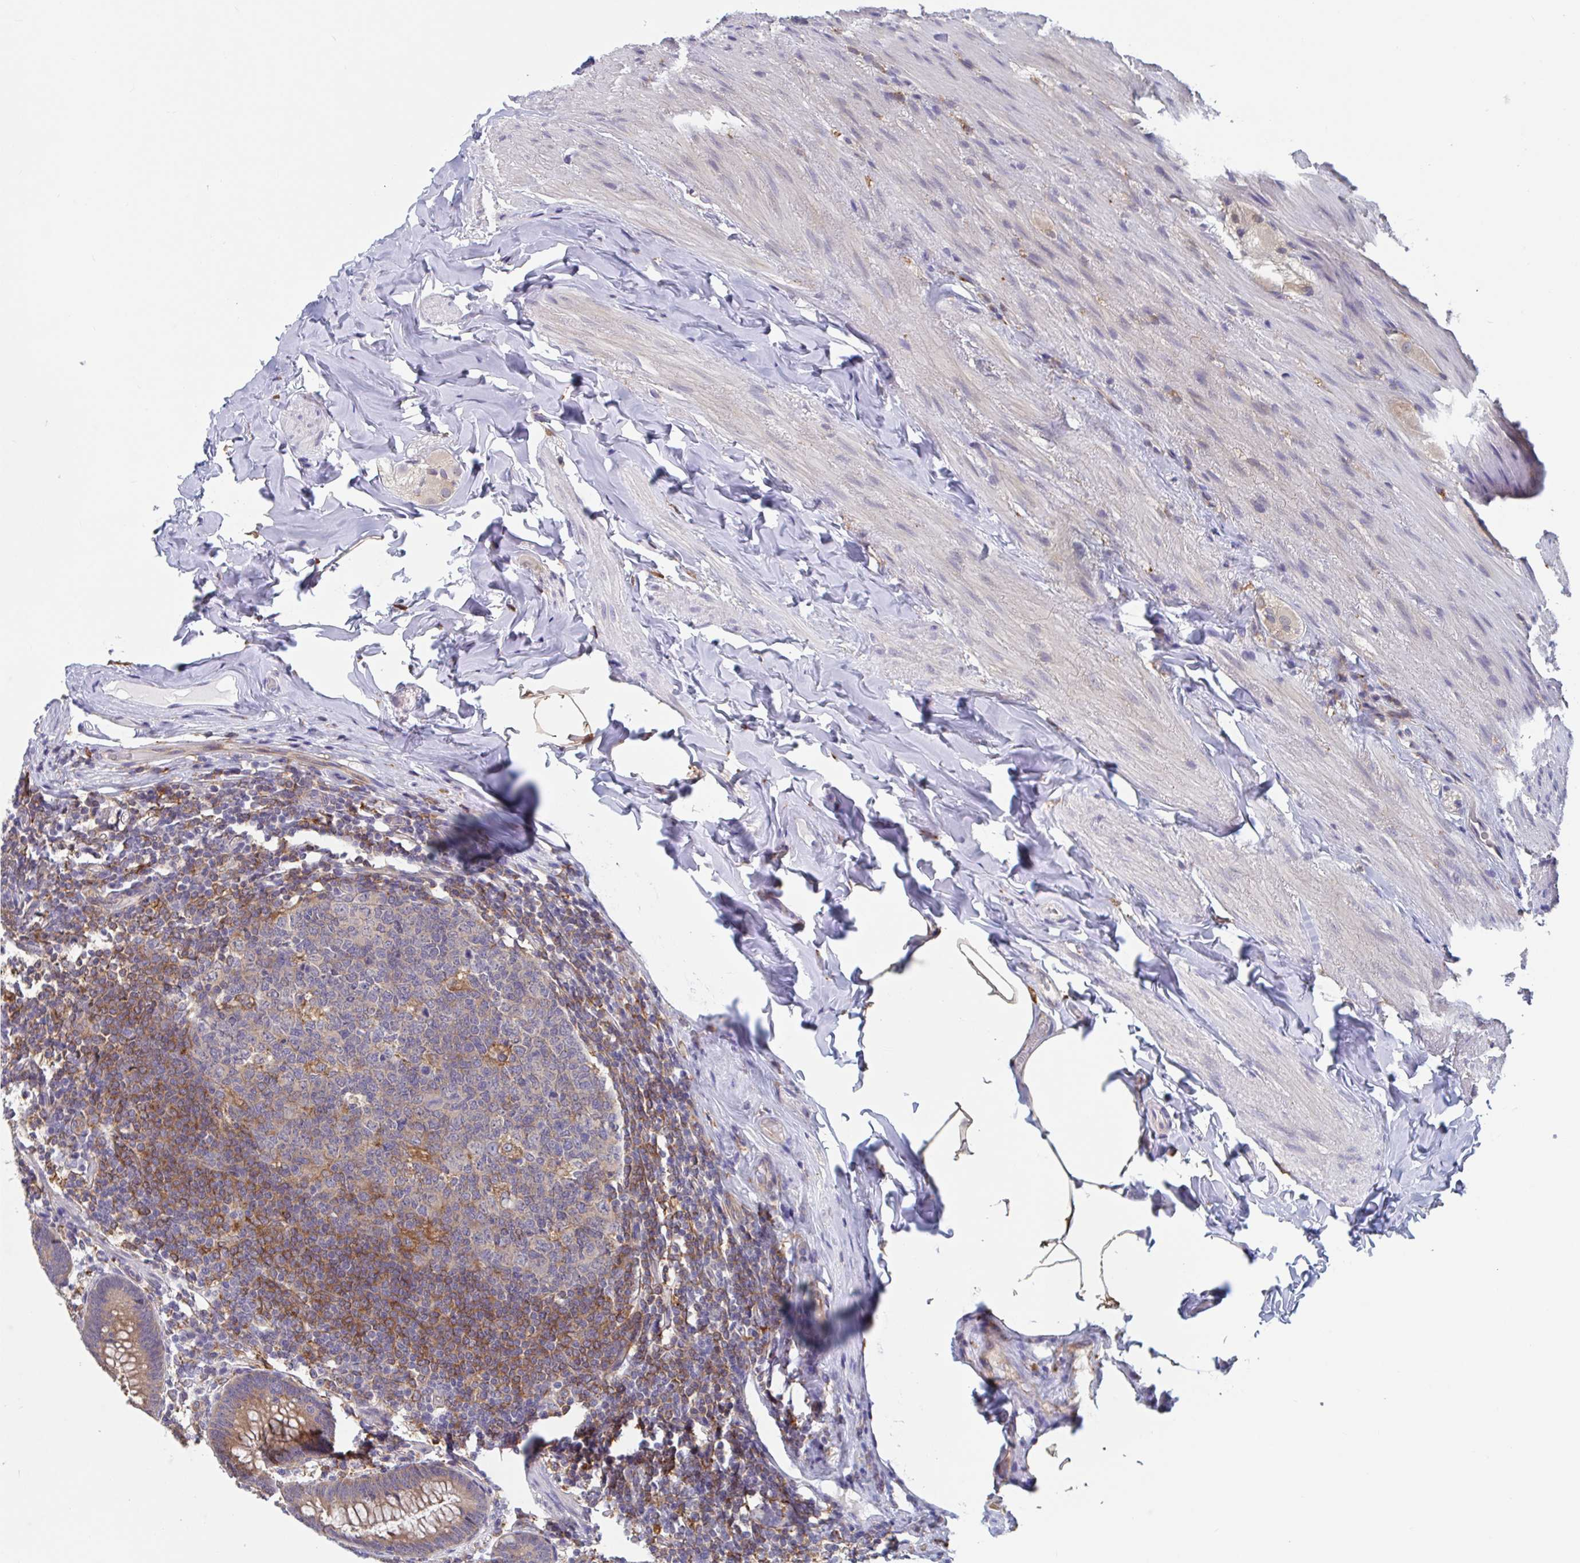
{"staining": {"intensity": "moderate", "quantity": ">75%", "location": "cytoplasmic/membranous"}, "tissue": "appendix", "cell_type": "Glandular cells", "image_type": "normal", "snomed": [{"axis": "morphology", "description": "Normal tissue, NOS"}, {"axis": "topography", "description": "Appendix"}], "caption": "IHC (DAB) staining of benign appendix demonstrates moderate cytoplasmic/membranous protein staining in about >75% of glandular cells. (Stains: DAB in brown, nuclei in blue, Microscopy: brightfield microscopy at high magnification).", "gene": "SNX8", "patient": {"sex": "male", "age": 71}}